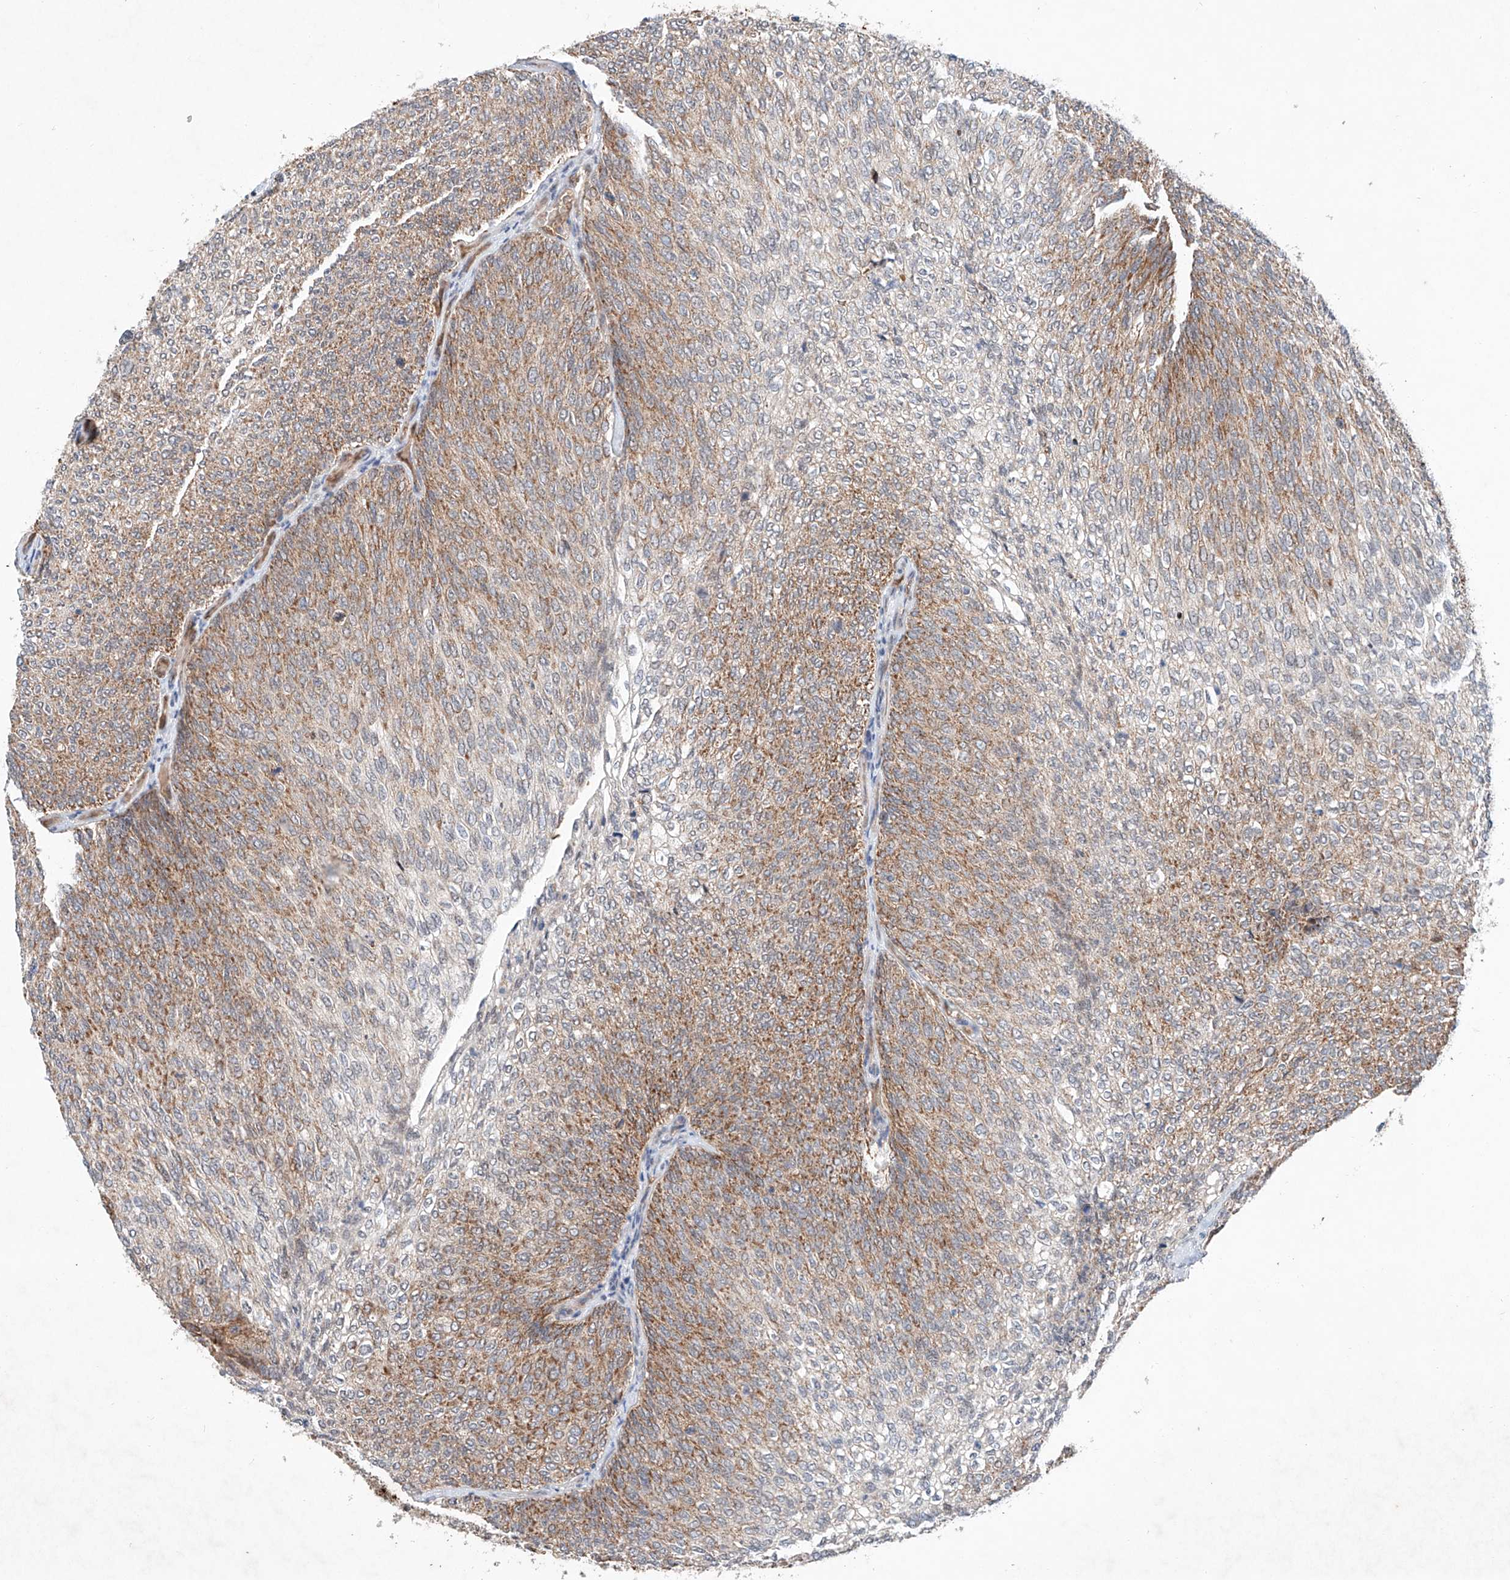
{"staining": {"intensity": "moderate", "quantity": ">75%", "location": "cytoplasmic/membranous"}, "tissue": "urothelial cancer", "cell_type": "Tumor cells", "image_type": "cancer", "snomed": [{"axis": "morphology", "description": "Urothelial carcinoma, Low grade"}, {"axis": "topography", "description": "Urinary bladder"}], "caption": "Human low-grade urothelial carcinoma stained with a brown dye demonstrates moderate cytoplasmic/membranous positive staining in approximately >75% of tumor cells.", "gene": "FASTK", "patient": {"sex": "female", "age": 79}}